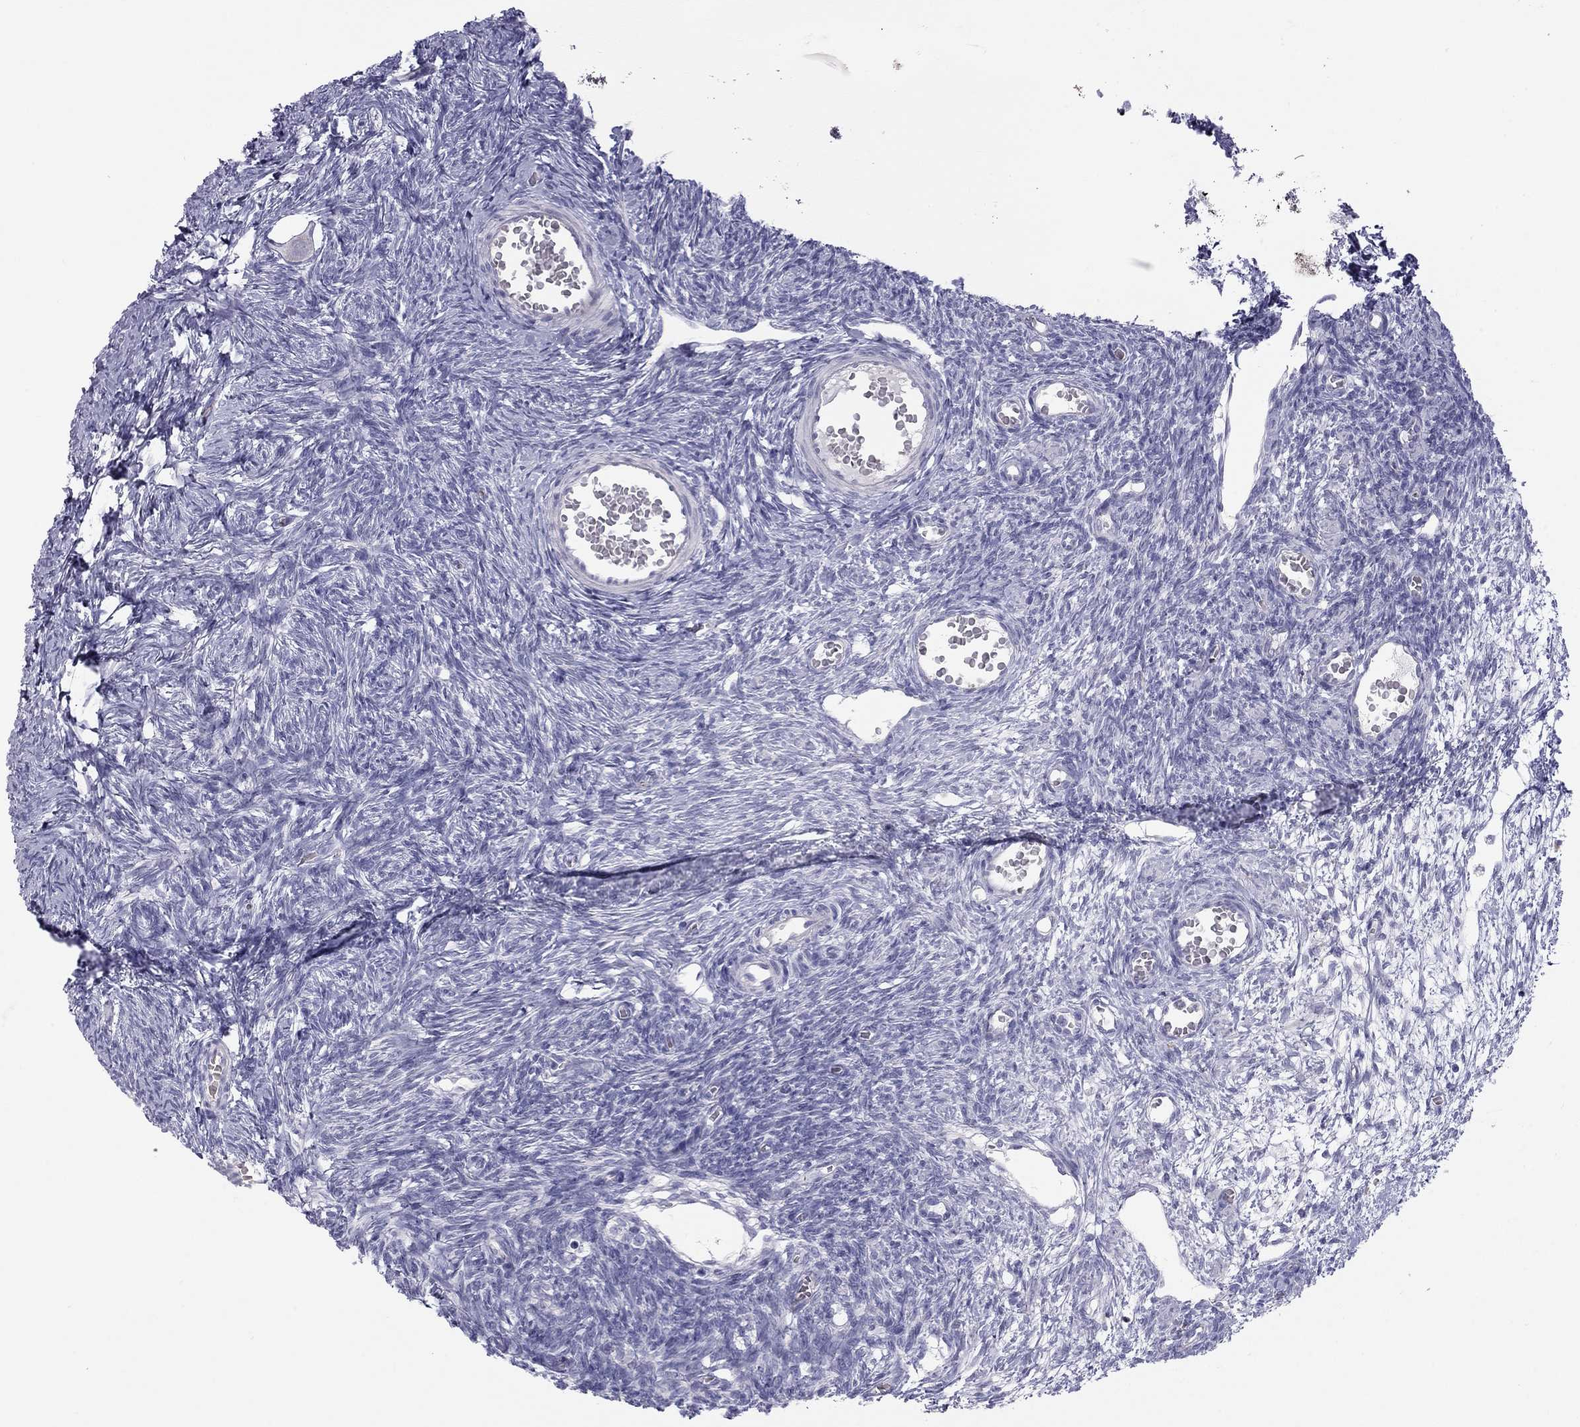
{"staining": {"intensity": "negative", "quantity": "none", "location": "none"}, "tissue": "ovary", "cell_type": "Follicle cells", "image_type": "normal", "snomed": [{"axis": "morphology", "description": "Normal tissue, NOS"}, {"axis": "topography", "description": "Ovary"}], "caption": "DAB immunohistochemical staining of unremarkable human ovary exhibits no significant positivity in follicle cells. (IHC, brightfield microscopy, high magnification).", "gene": "TDRD6", "patient": {"sex": "female", "age": 27}}